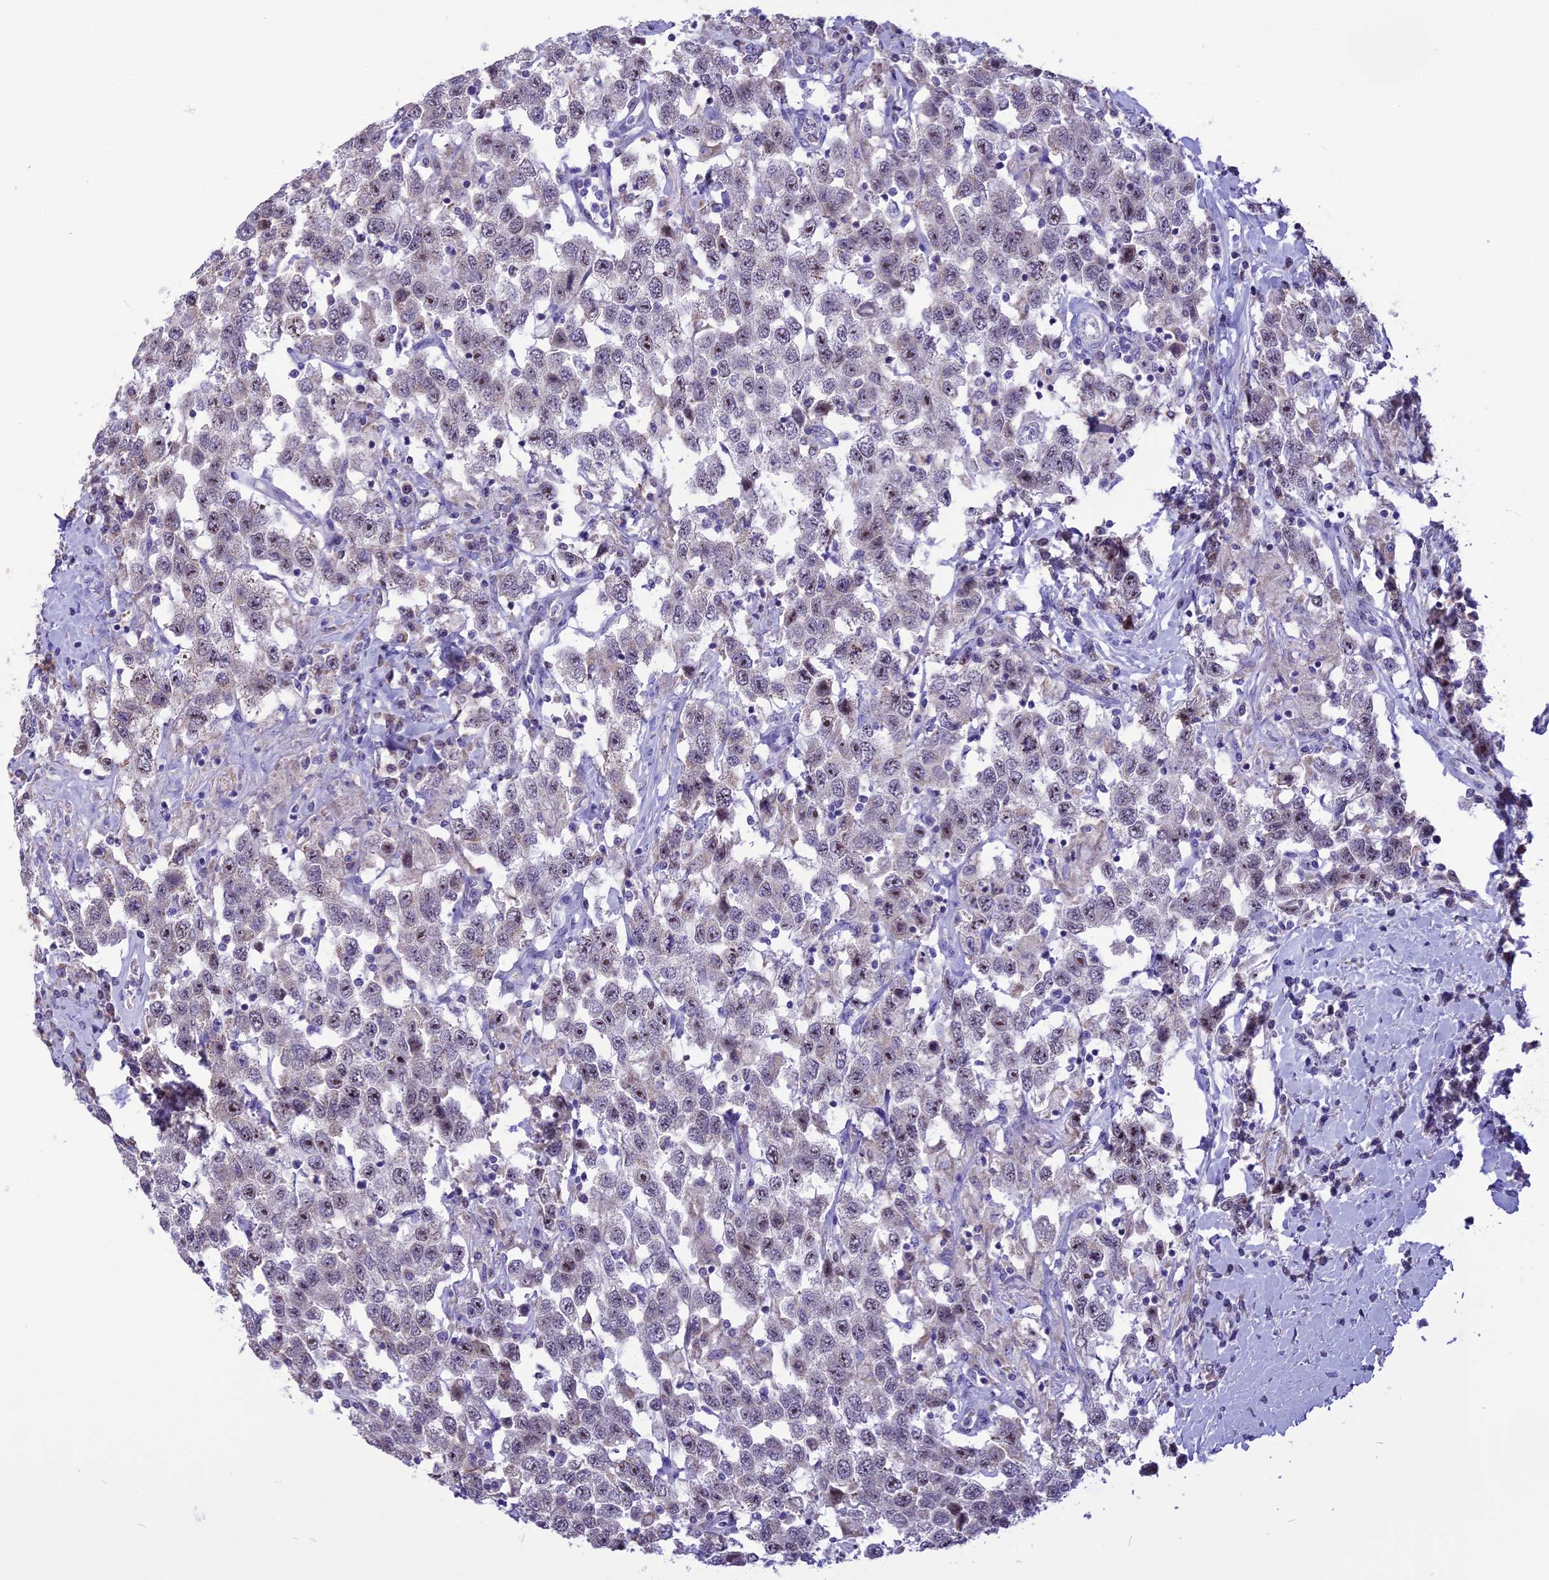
{"staining": {"intensity": "moderate", "quantity": "<25%", "location": "nuclear"}, "tissue": "testis cancer", "cell_type": "Tumor cells", "image_type": "cancer", "snomed": [{"axis": "morphology", "description": "Seminoma, NOS"}, {"axis": "topography", "description": "Testis"}], "caption": "An image of human testis seminoma stained for a protein demonstrates moderate nuclear brown staining in tumor cells.", "gene": "CMSS1", "patient": {"sex": "male", "age": 41}}